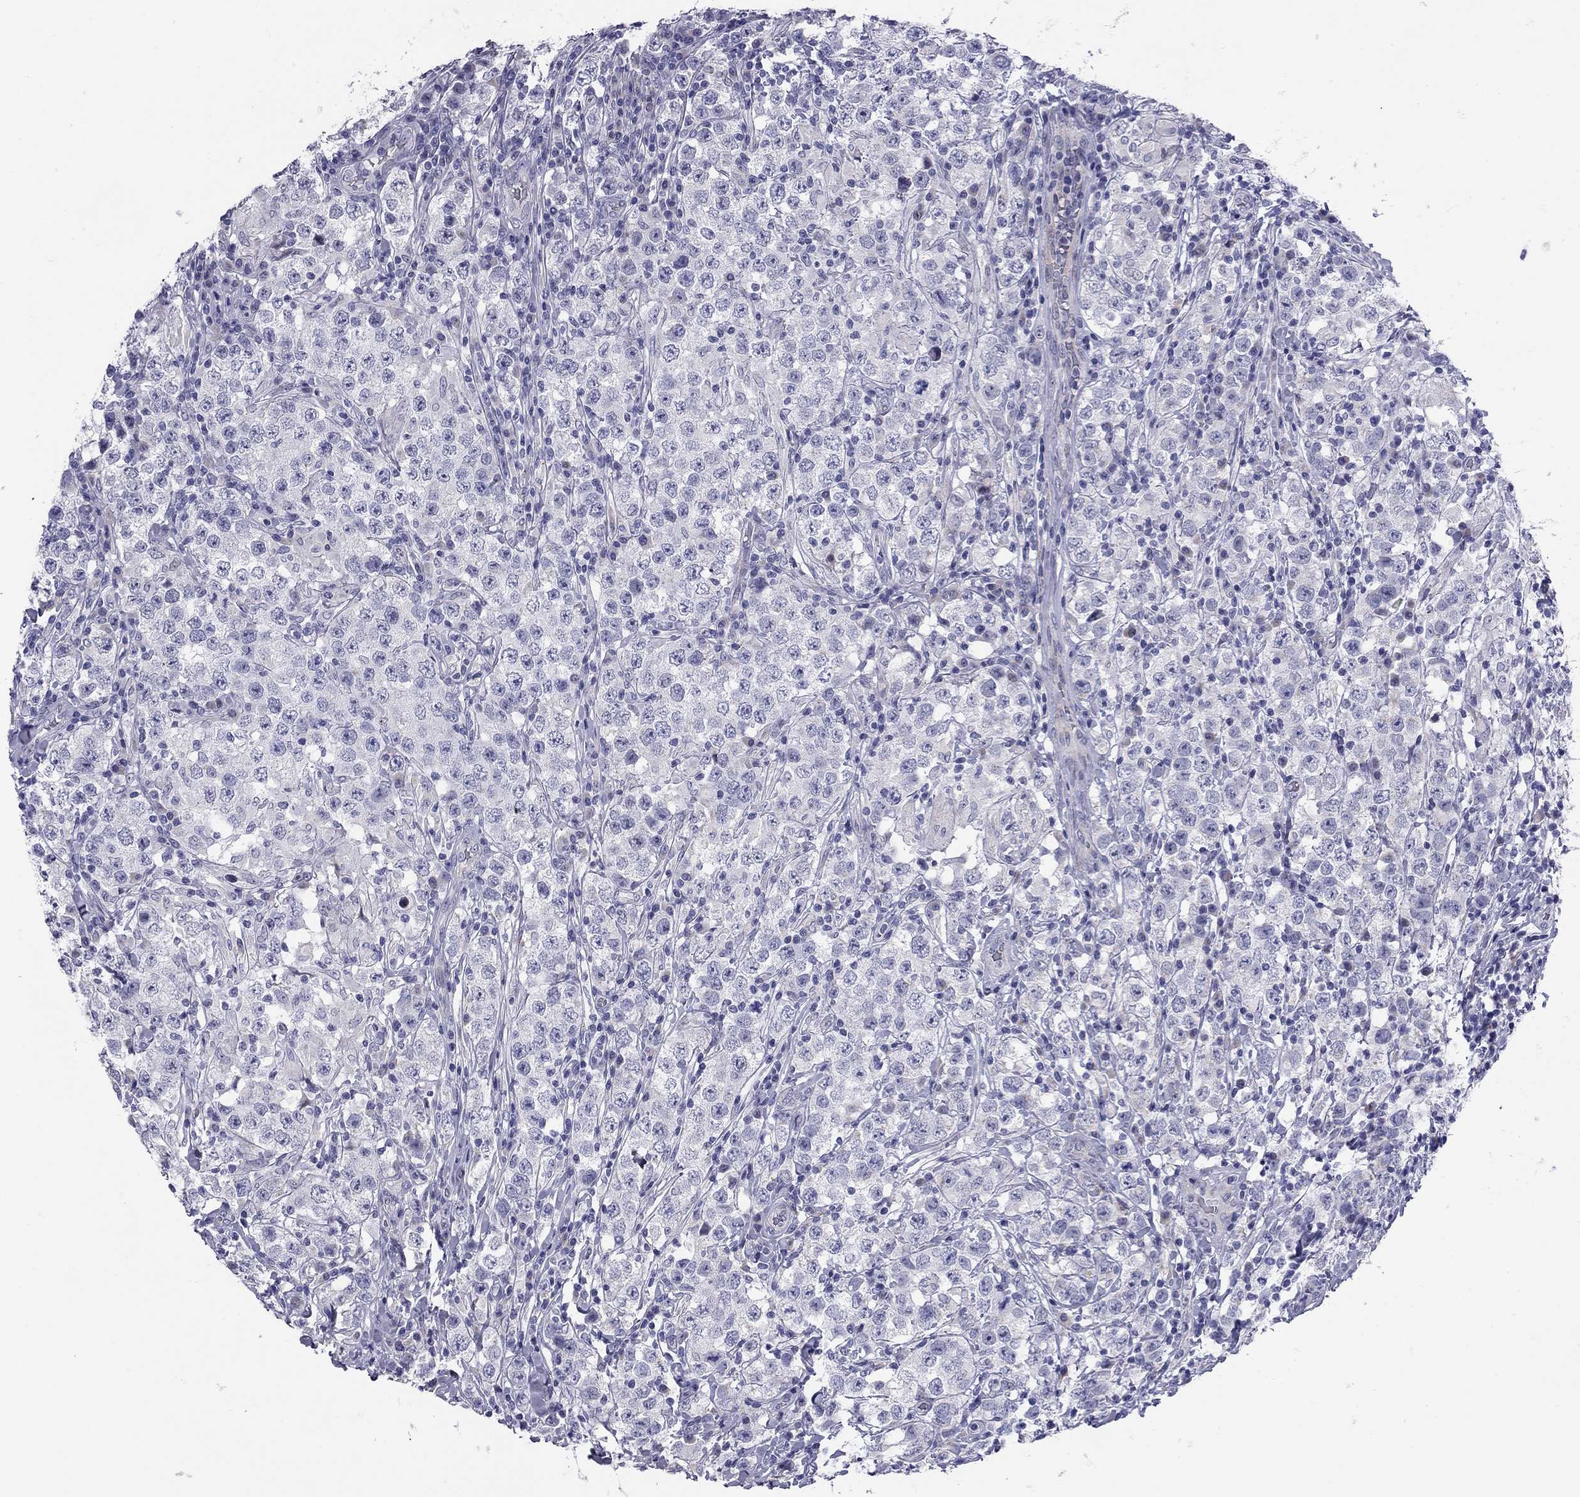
{"staining": {"intensity": "negative", "quantity": "none", "location": "none"}, "tissue": "testis cancer", "cell_type": "Tumor cells", "image_type": "cancer", "snomed": [{"axis": "morphology", "description": "Seminoma, NOS"}, {"axis": "morphology", "description": "Carcinoma, Embryonal, NOS"}, {"axis": "topography", "description": "Testis"}], "caption": "A histopathology image of testis cancer stained for a protein shows no brown staining in tumor cells.", "gene": "C8orf88", "patient": {"sex": "male", "age": 41}}